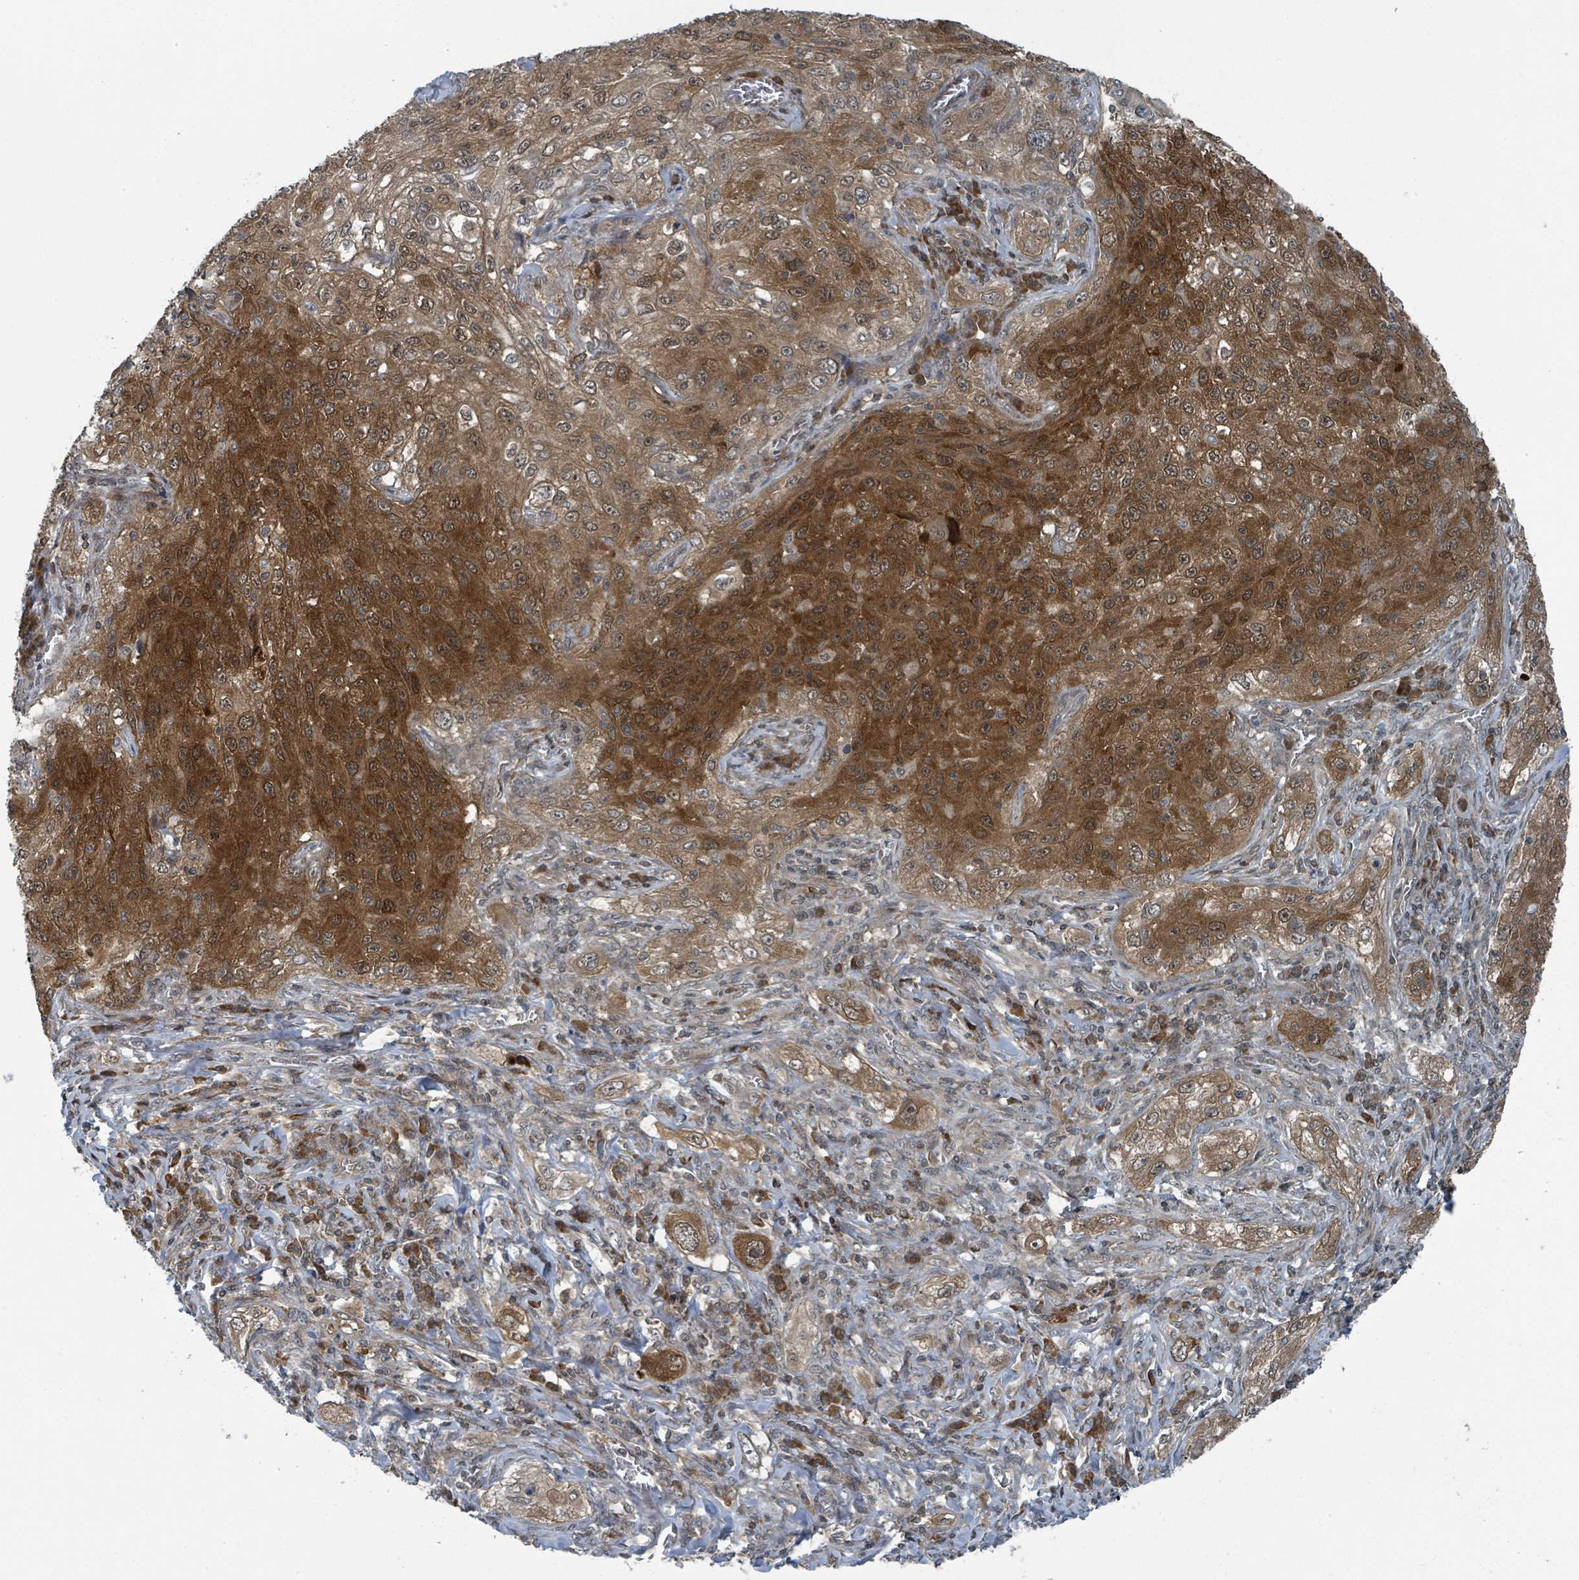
{"staining": {"intensity": "strong", "quantity": ">75%", "location": "cytoplasmic/membranous,nuclear"}, "tissue": "lung cancer", "cell_type": "Tumor cells", "image_type": "cancer", "snomed": [{"axis": "morphology", "description": "Squamous cell carcinoma, NOS"}, {"axis": "topography", "description": "Lung"}], "caption": "DAB immunohistochemical staining of lung cancer shows strong cytoplasmic/membranous and nuclear protein positivity in approximately >75% of tumor cells.", "gene": "GOLGA7", "patient": {"sex": "female", "age": 69}}